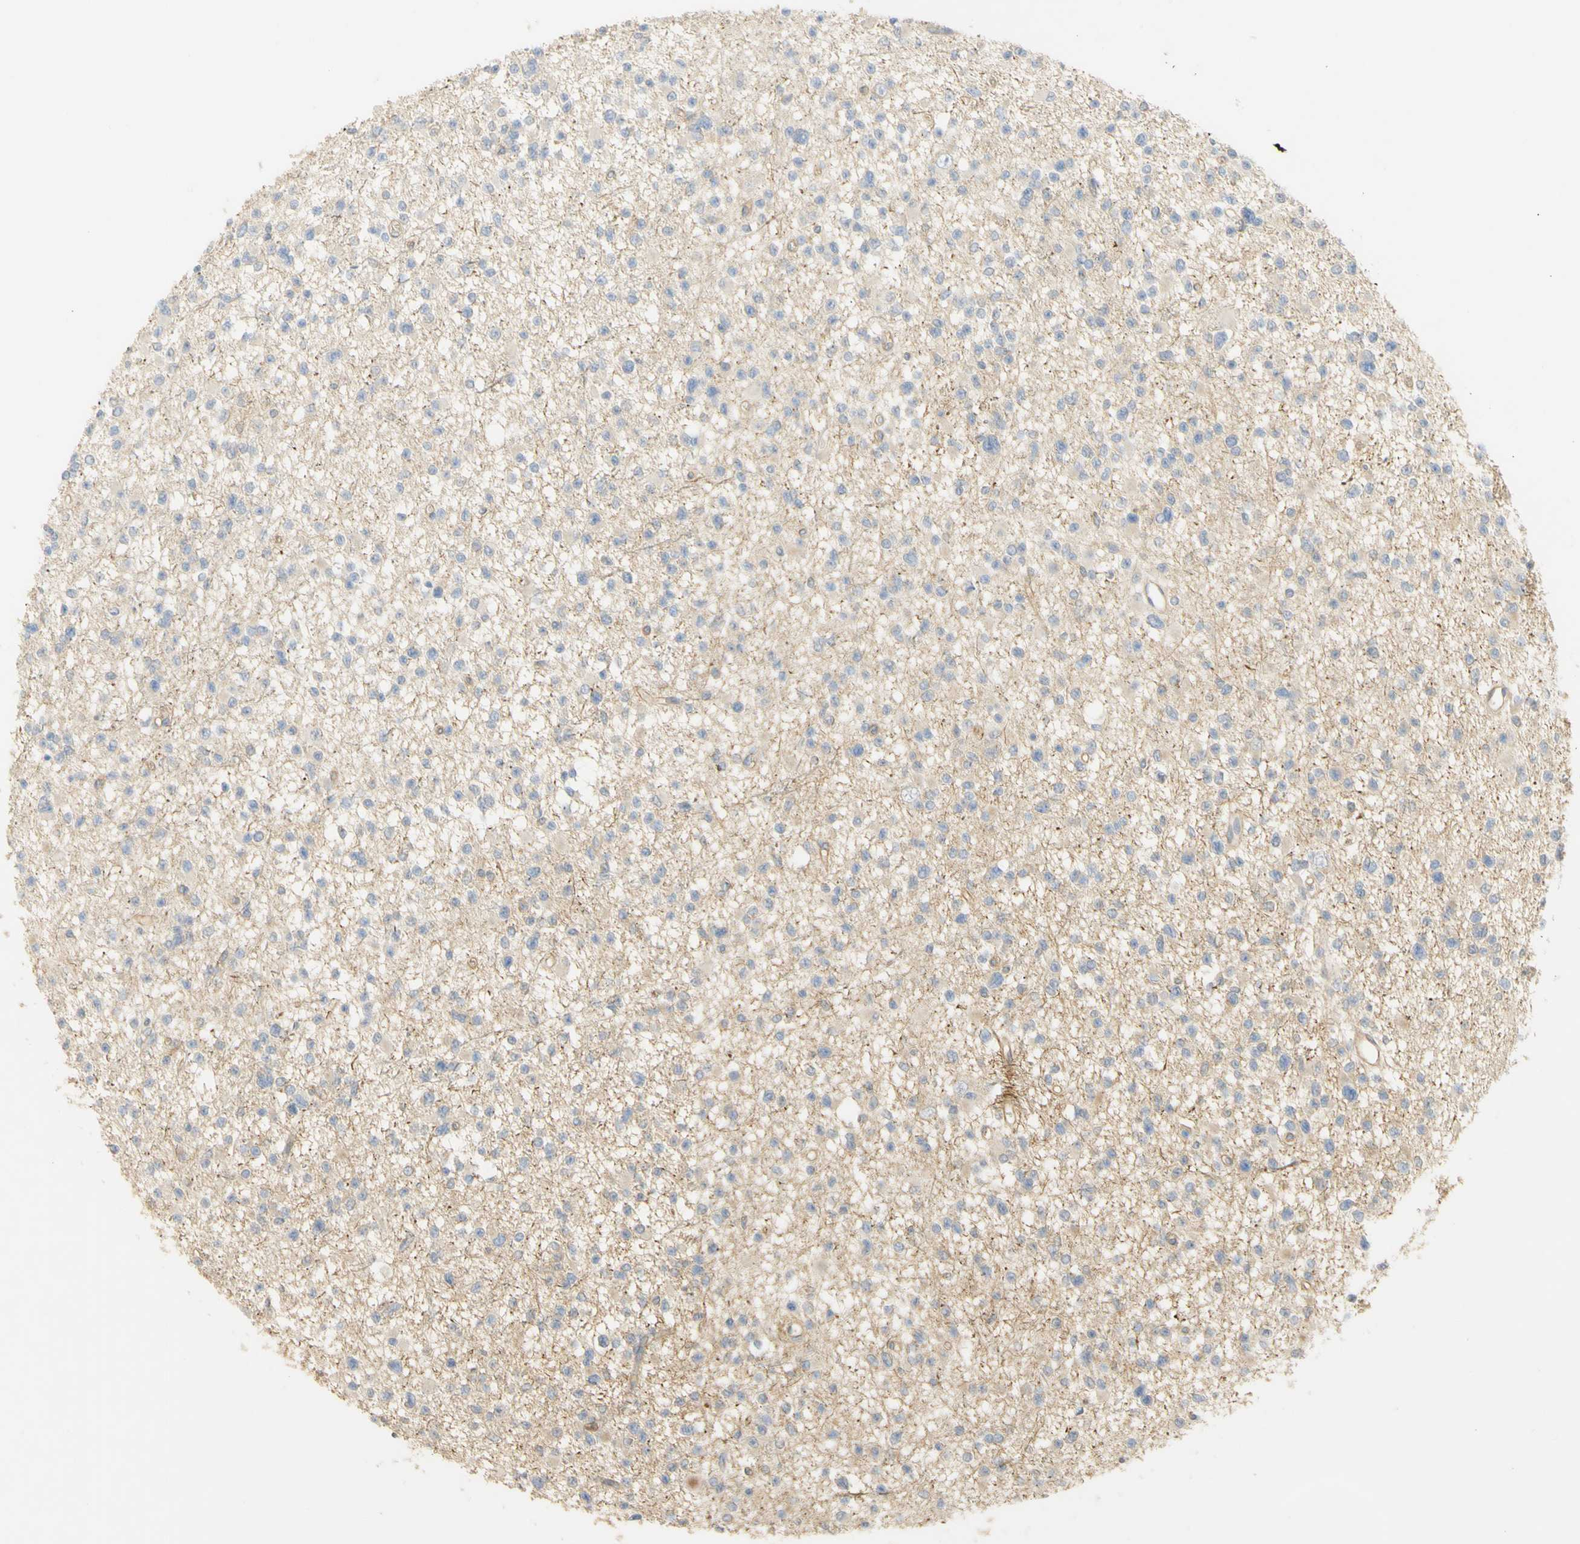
{"staining": {"intensity": "negative", "quantity": "none", "location": "none"}, "tissue": "glioma", "cell_type": "Tumor cells", "image_type": "cancer", "snomed": [{"axis": "morphology", "description": "Glioma, malignant, Low grade"}, {"axis": "topography", "description": "Brain"}], "caption": "The micrograph reveals no staining of tumor cells in glioma.", "gene": "KCNE4", "patient": {"sex": "female", "age": 22}}